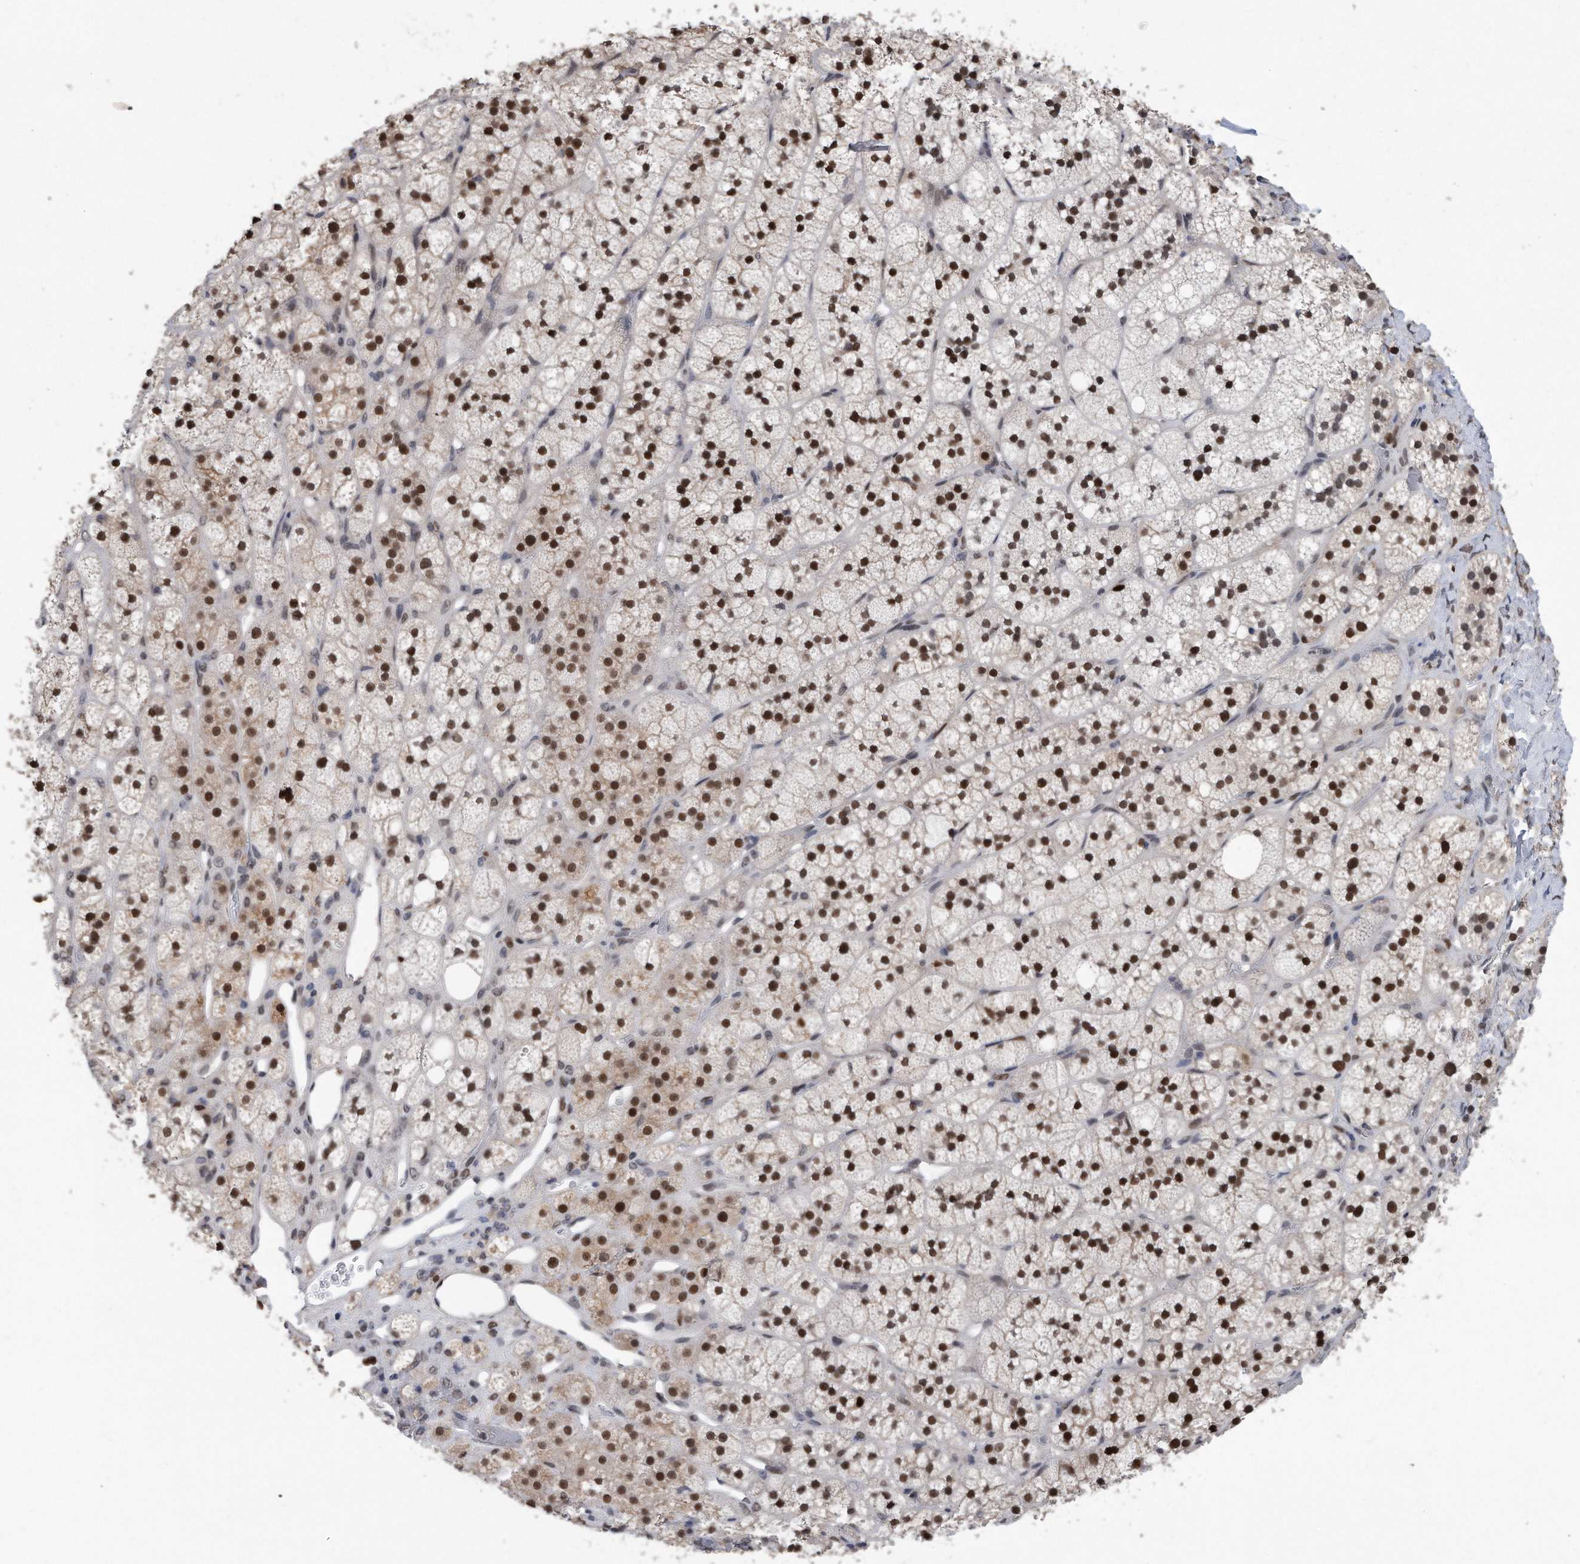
{"staining": {"intensity": "strong", "quantity": ">75%", "location": "nuclear"}, "tissue": "adrenal gland", "cell_type": "Glandular cells", "image_type": "normal", "snomed": [{"axis": "morphology", "description": "Normal tissue, NOS"}, {"axis": "topography", "description": "Adrenal gland"}], "caption": "Adrenal gland was stained to show a protein in brown. There is high levels of strong nuclear positivity in approximately >75% of glandular cells. (DAB (3,3'-diaminobenzidine) IHC with brightfield microscopy, high magnification).", "gene": "PCNA", "patient": {"sex": "male", "age": 61}}